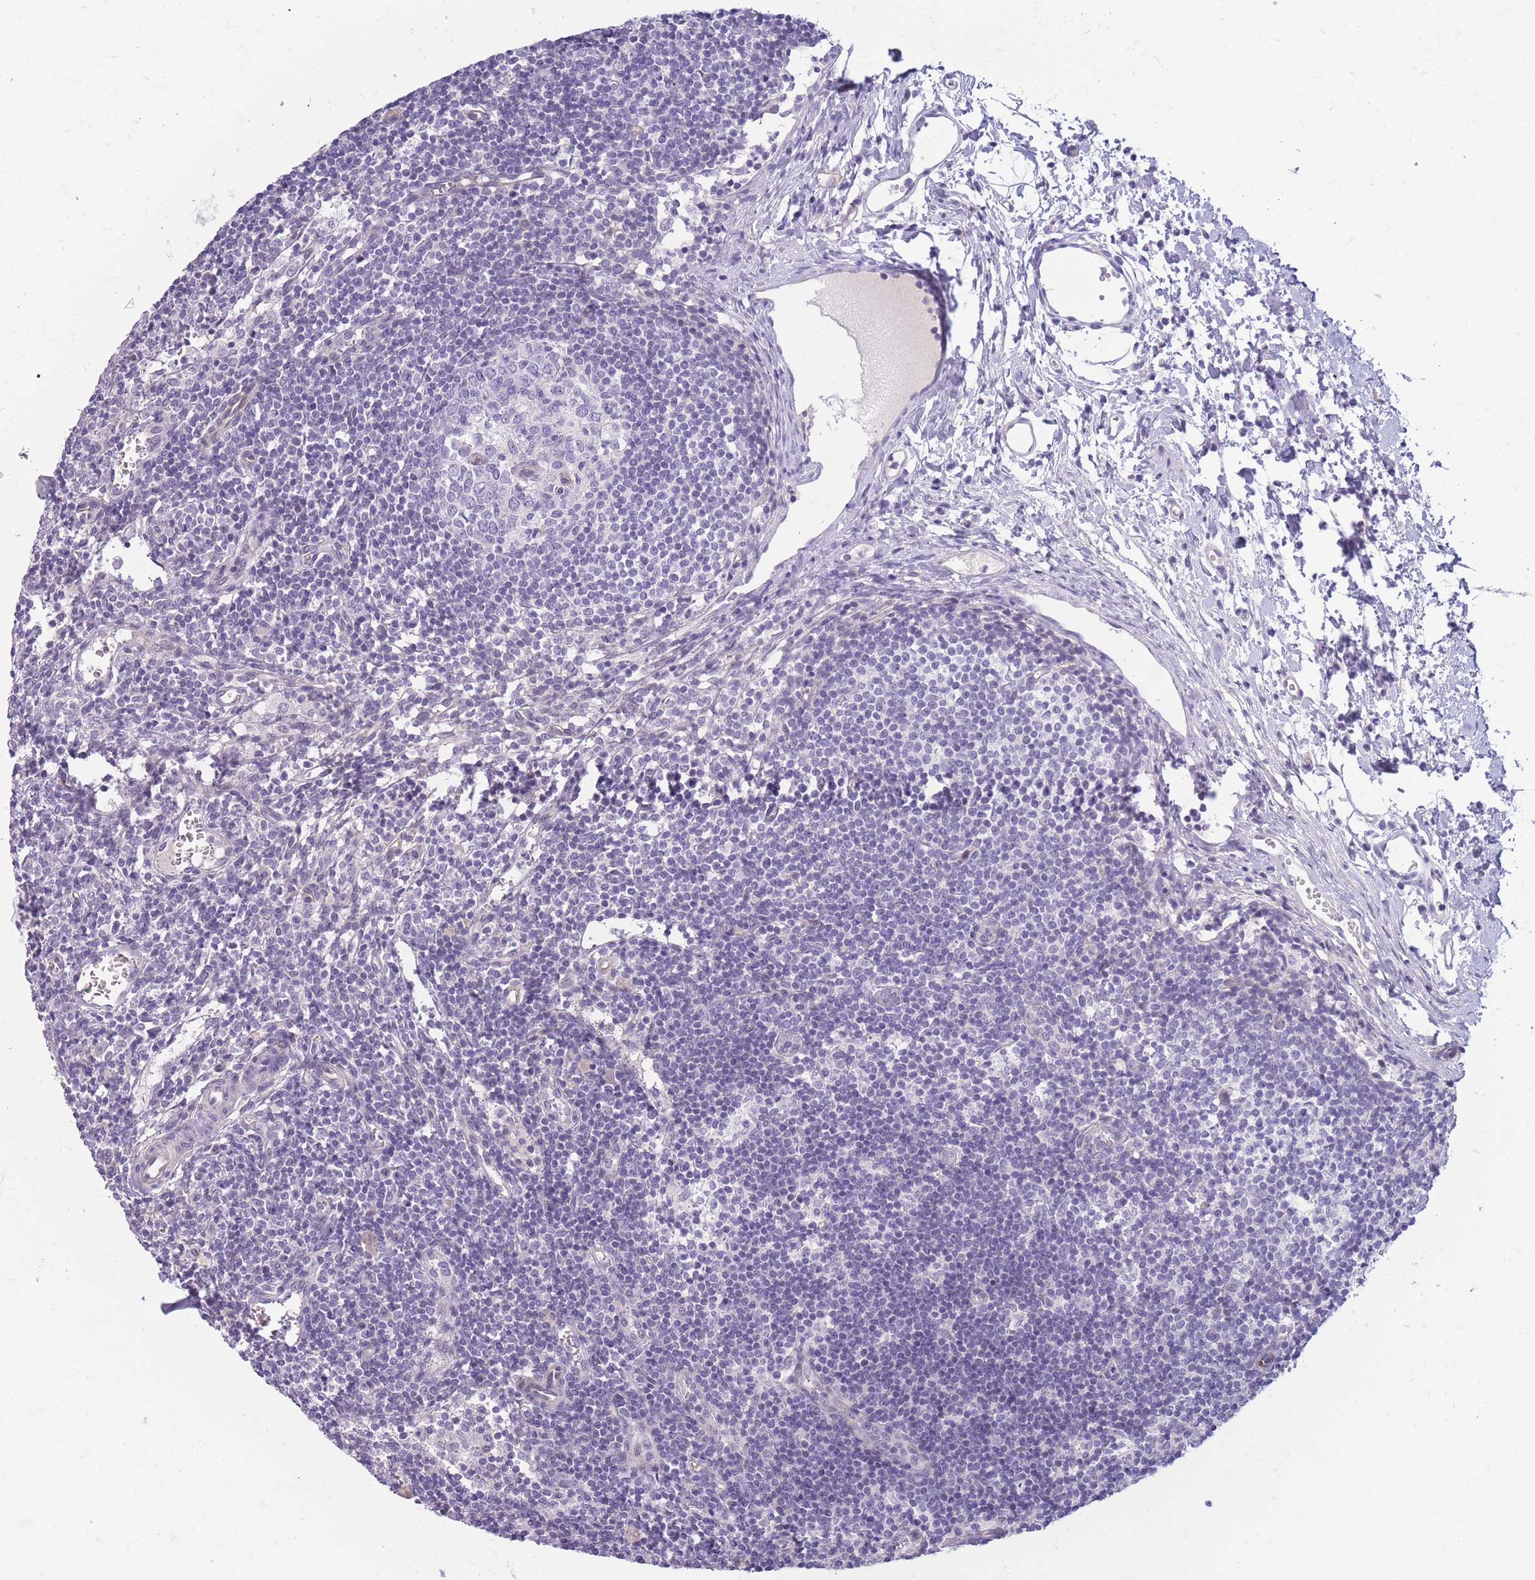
{"staining": {"intensity": "negative", "quantity": "none", "location": "none"}, "tissue": "lymph node", "cell_type": "Germinal center cells", "image_type": "normal", "snomed": [{"axis": "morphology", "description": "Normal tissue, NOS"}, {"axis": "topography", "description": "Lymph node"}], "caption": "Immunohistochemistry (IHC) histopathology image of normal lymph node: human lymph node stained with DAB demonstrates no significant protein positivity in germinal center cells.", "gene": "PRR23A", "patient": {"sex": "female", "age": 37}}